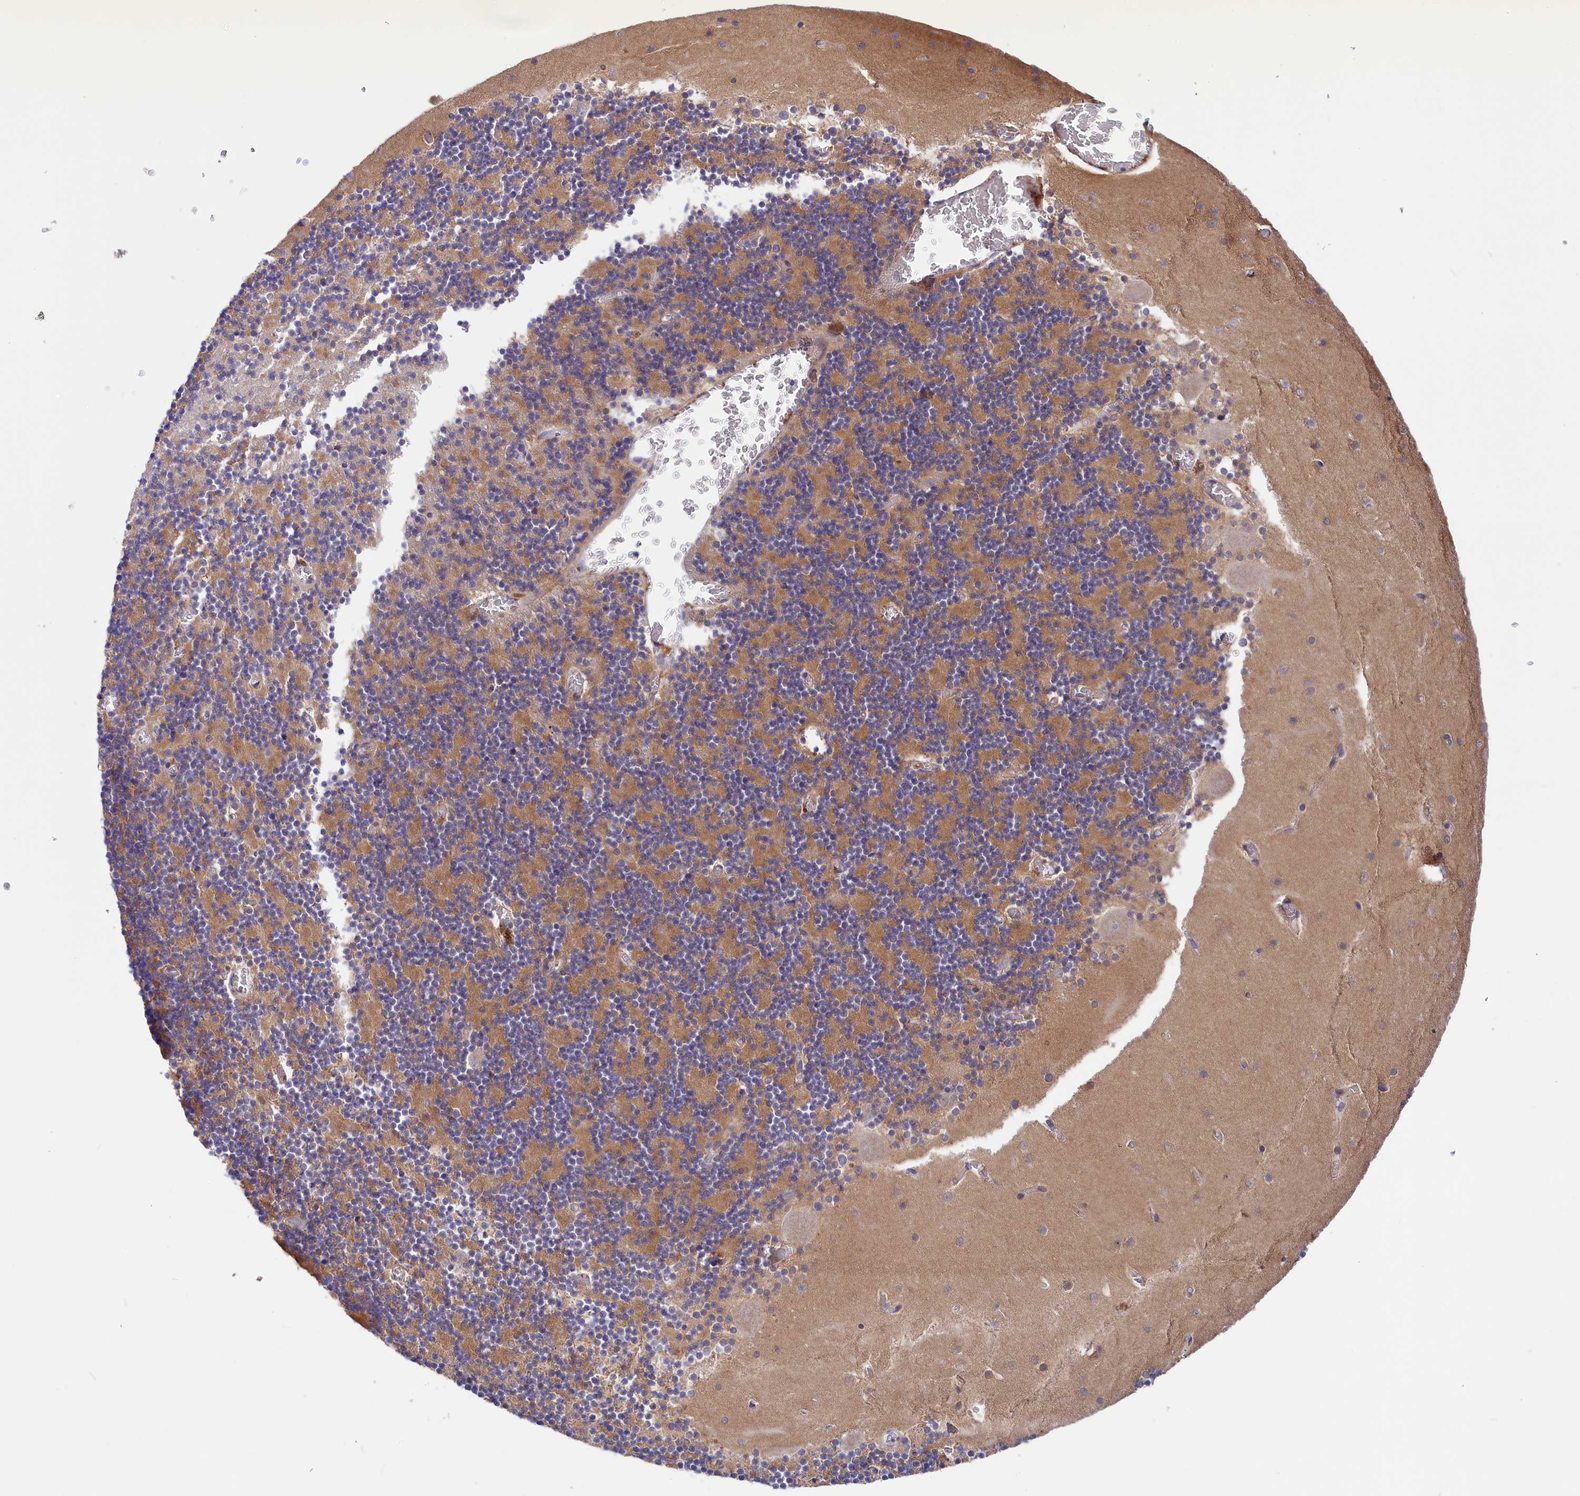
{"staining": {"intensity": "moderate", "quantity": "25%-75%", "location": "cytoplasmic/membranous"}, "tissue": "cerebellum", "cell_type": "Cells in granular layer", "image_type": "normal", "snomed": [{"axis": "morphology", "description": "Normal tissue, NOS"}, {"axis": "topography", "description": "Cerebellum"}], "caption": "High-magnification brightfield microscopy of normal cerebellum stained with DAB (brown) and counterstained with hematoxylin (blue). cells in granular layer exhibit moderate cytoplasmic/membranous expression is identified in approximately25%-75% of cells. The protein is stained brown, and the nuclei are stained in blue (DAB (3,3'-diaminobenzidine) IHC with brightfield microscopy, high magnification).", "gene": "STYX", "patient": {"sex": "female", "age": 28}}